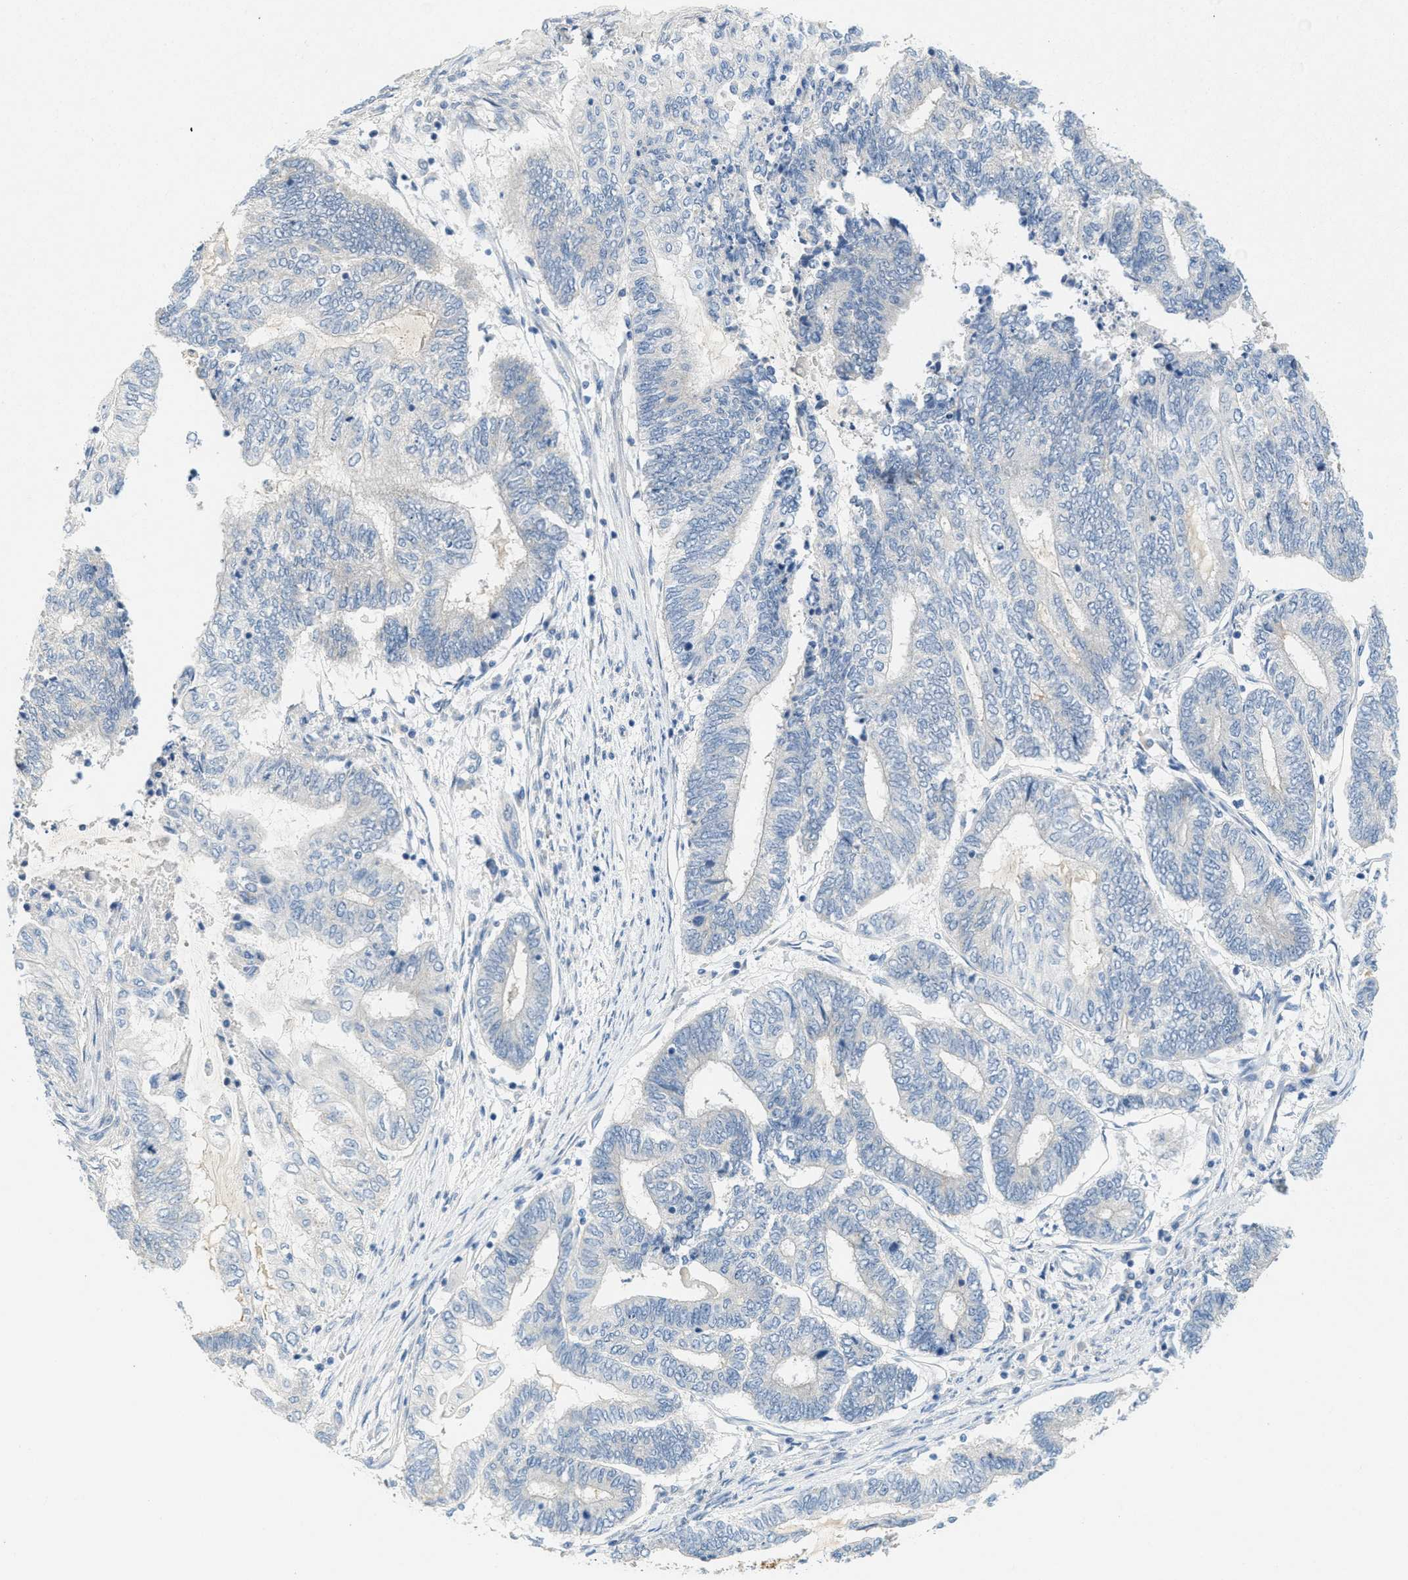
{"staining": {"intensity": "negative", "quantity": "none", "location": "none"}, "tissue": "endometrial cancer", "cell_type": "Tumor cells", "image_type": "cancer", "snomed": [{"axis": "morphology", "description": "Adenocarcinoma, NOS"}, {"axis": "topography", "description": "Uterus"}, {"axis": "topography", "description": "Endometrium"}], "caption": "Tumor cells are negative for brown protein staining in adenocarcinoma (endometrial). (DAB (3,3'-diaminobenzidine) immunohistochemistry with hematoxylin counter stain).", "gene": "ZFYVE9", "patient": {"sex": "female", "age": 70}}